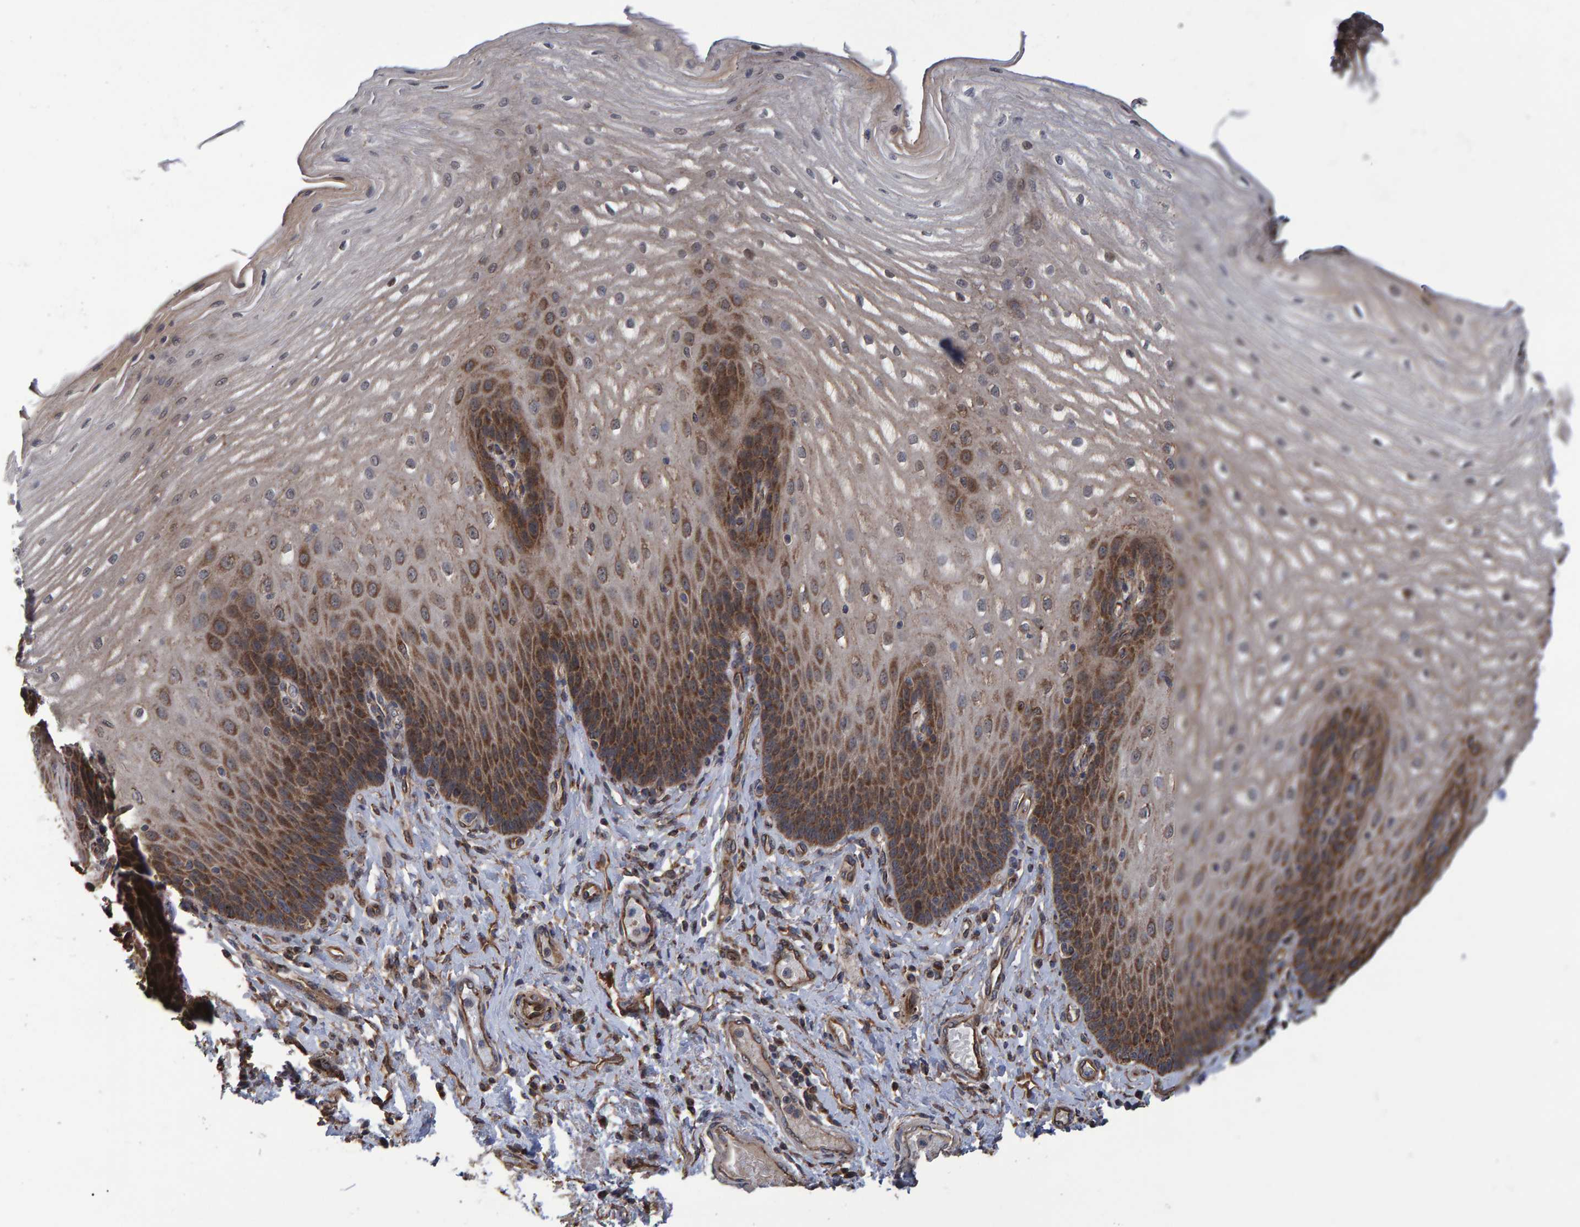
{"staining": {"intensity": "strong", "quantity": ">75%", "location": "cytoplasmic/membranous,nuclear"}, "tissue": "esophagus", "cell_type": "Squamous epithelial cells", "image_type": "normal", "snomed": [{"axis": "morphology", "description": "Normal tissue, NOS"}, {"axis": "topography", "description": "Esophagus"}], "caption": "IHC micrograph of unremarkable esophagus stained for a protein (brown), which reveals high levels of strong cytoplasmic/membranous,nuclear positivity in about >75% of squamous epithelial cells.", "gene": "TRIM68", "patient": {"sex": "male", "age": 54}}